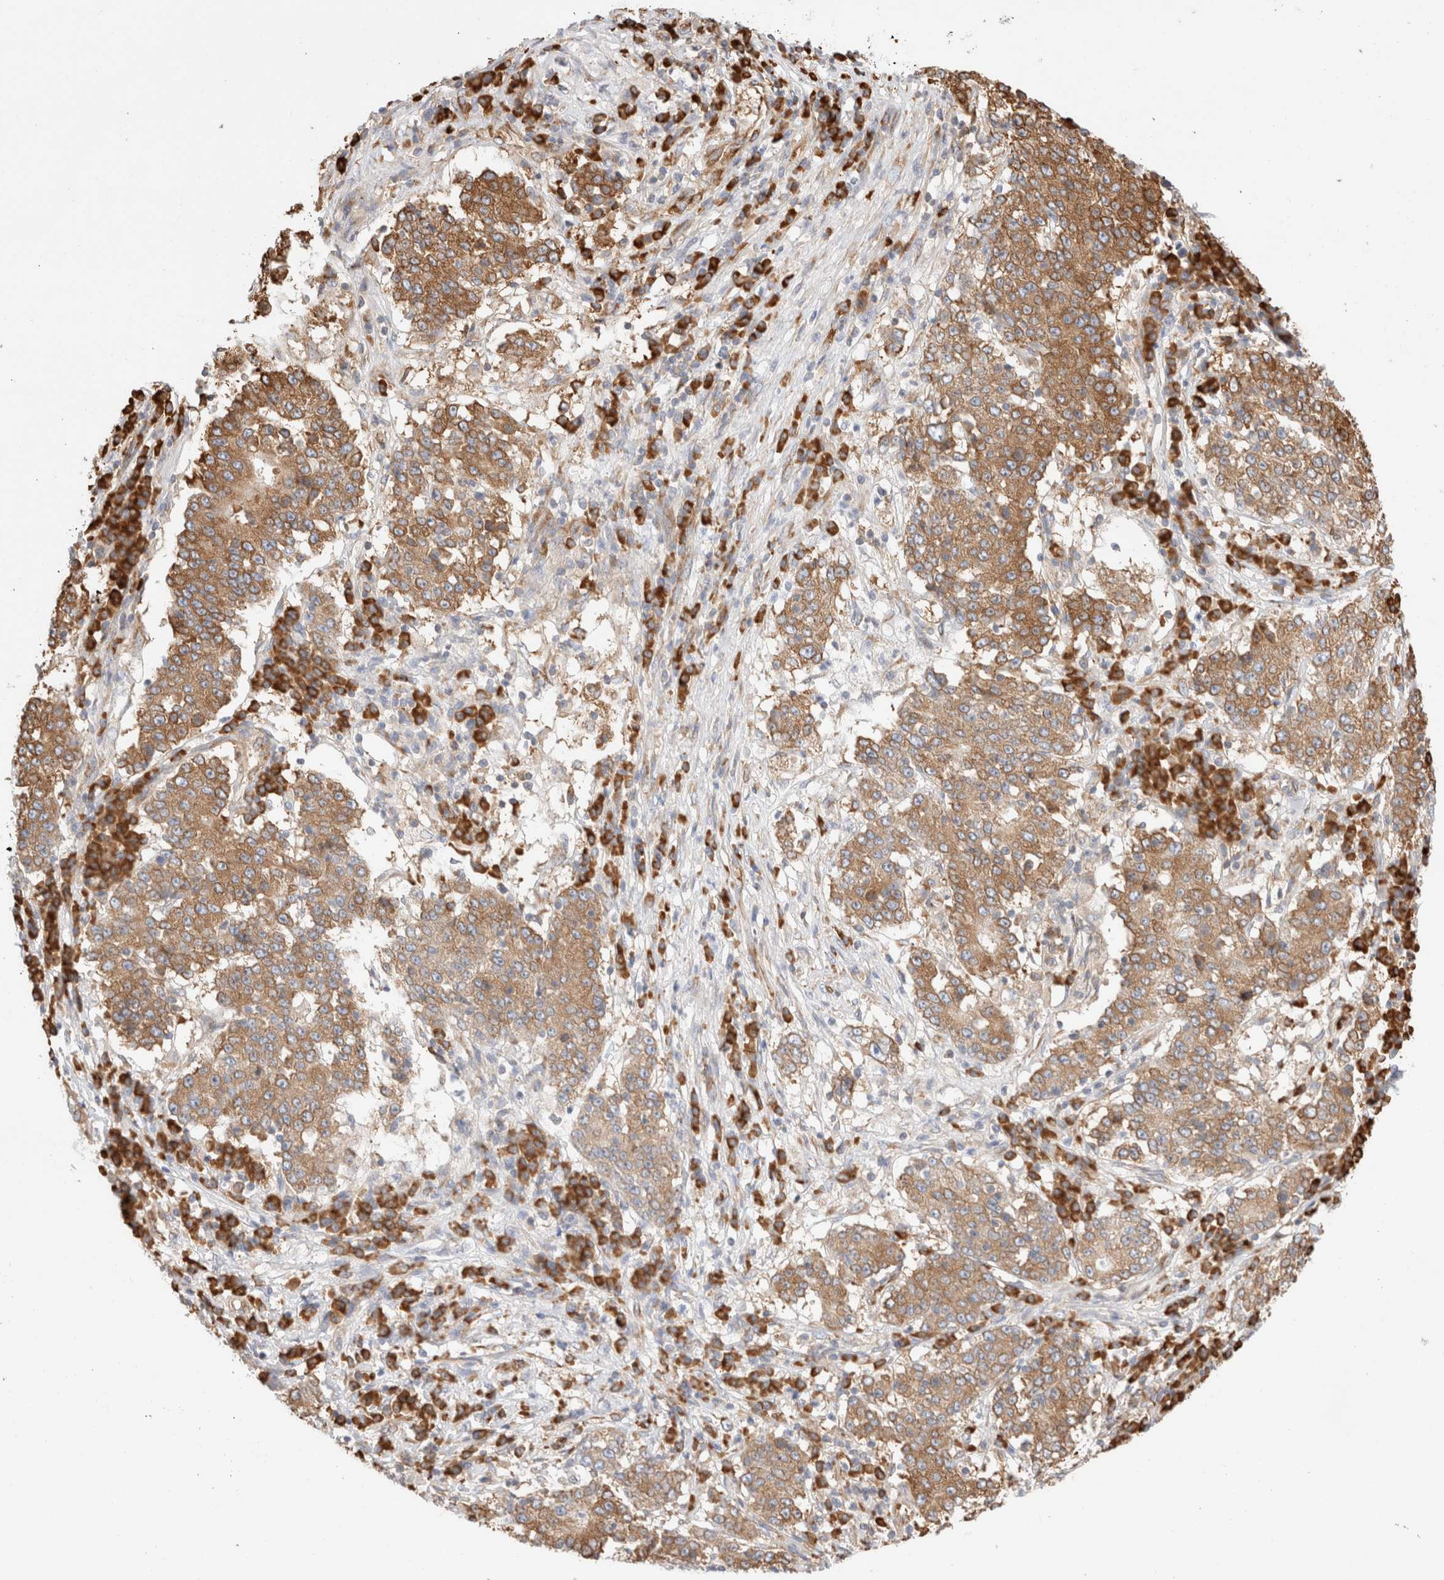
{"staining": {"intensity": "moderate", "quantity": ">75%", "location": "cytoplasmic/membranous"}, "tissue": "stomach cancer", "cell_type": "Tumor cells", "image_type": "cancer", "snomed": [{"axis": "morphology", "description": "Adenocarcinoma, NOS"}, {"axis": "topography", "description": "Stomach"}], "caption": "Protein staining of stomach cancer (adenocarcinoma) tissue shows moderate cytoplasmic/membranous expression in about >75% of tumor cells. (DAB (3,3'-diaminobenzidine) IHC with brightfield microscopy, high magnification).", "gene": "ZC2HC1A", "patient": {"sex": "male", "age": 59}}